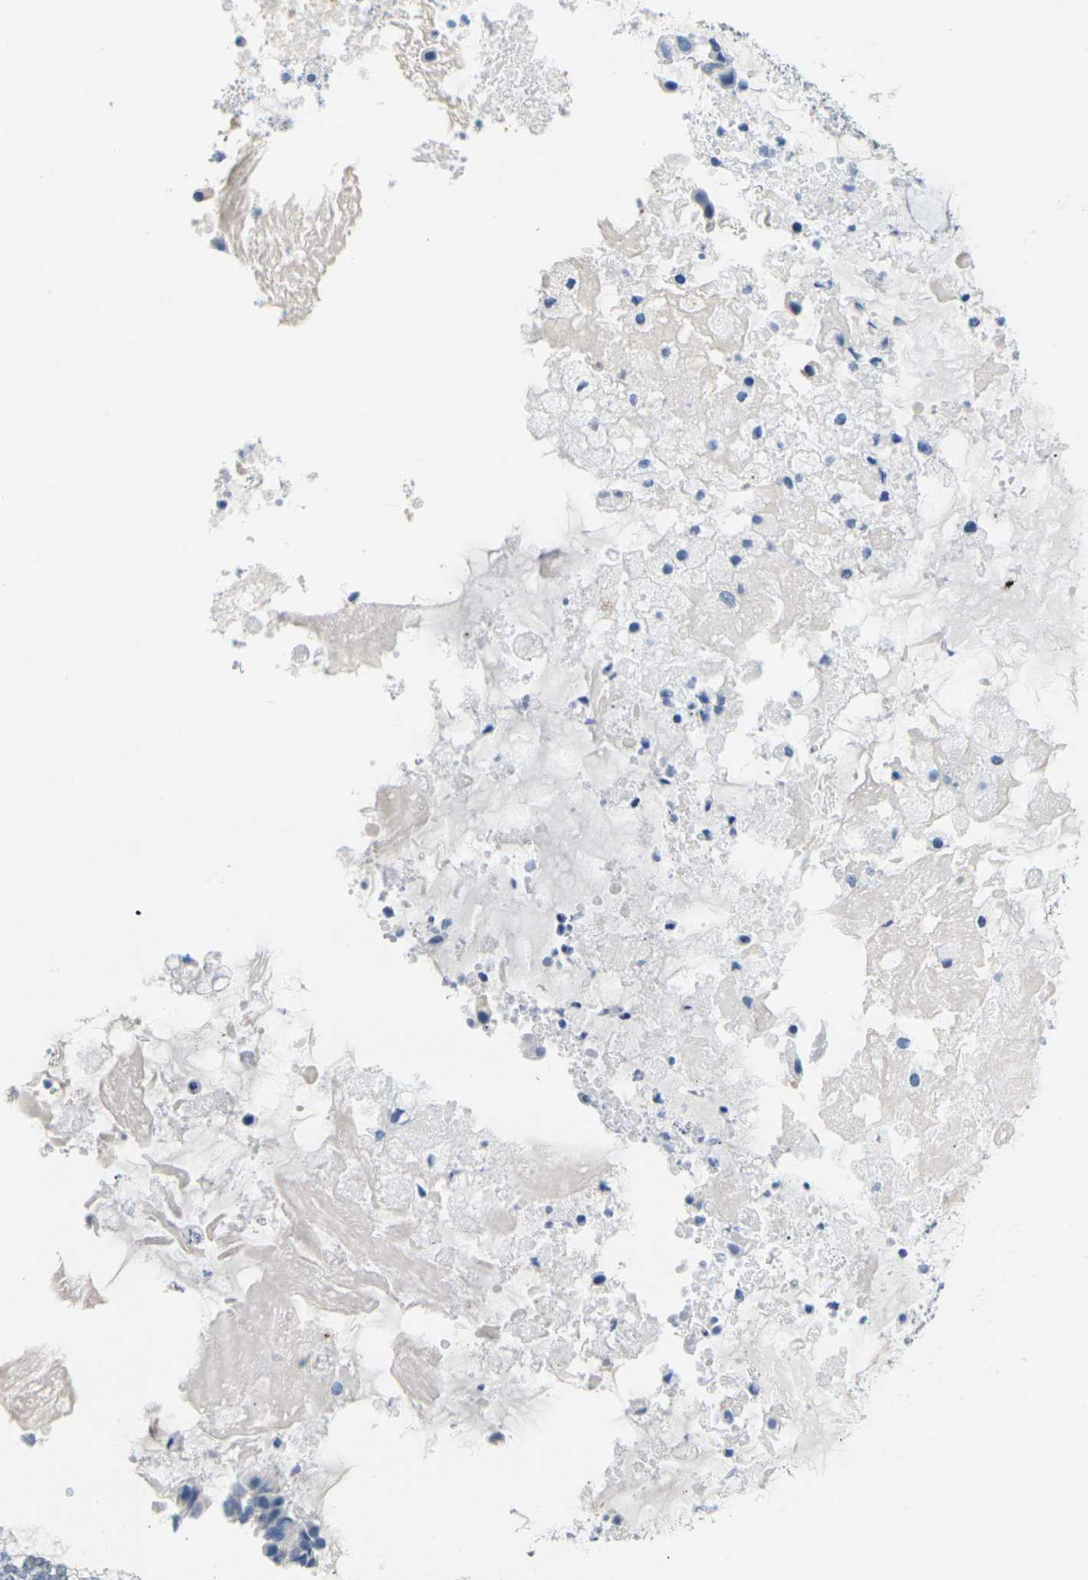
{"staining": {"intensity": "negative", "quantity": "none", "location": "none"}, "tissue": "ovarian cancer", "cell_type": "Tumor cells", "image_type": "cancer", "snomed": [{"axis": "morphology", "description": "Cystadenocarcinoma, mucinous, NOS"}, {"axis": "topography", "description": "Ovary"}], "caption": "Human ovarian cancer (mucinous cystadenocarcinoma) stained for a protein using immunohistochemistry (IHC) reveals no expression in tumor cells.", "gene": "CTAG1A", "patient": {"sex": "female", "age": 80}}